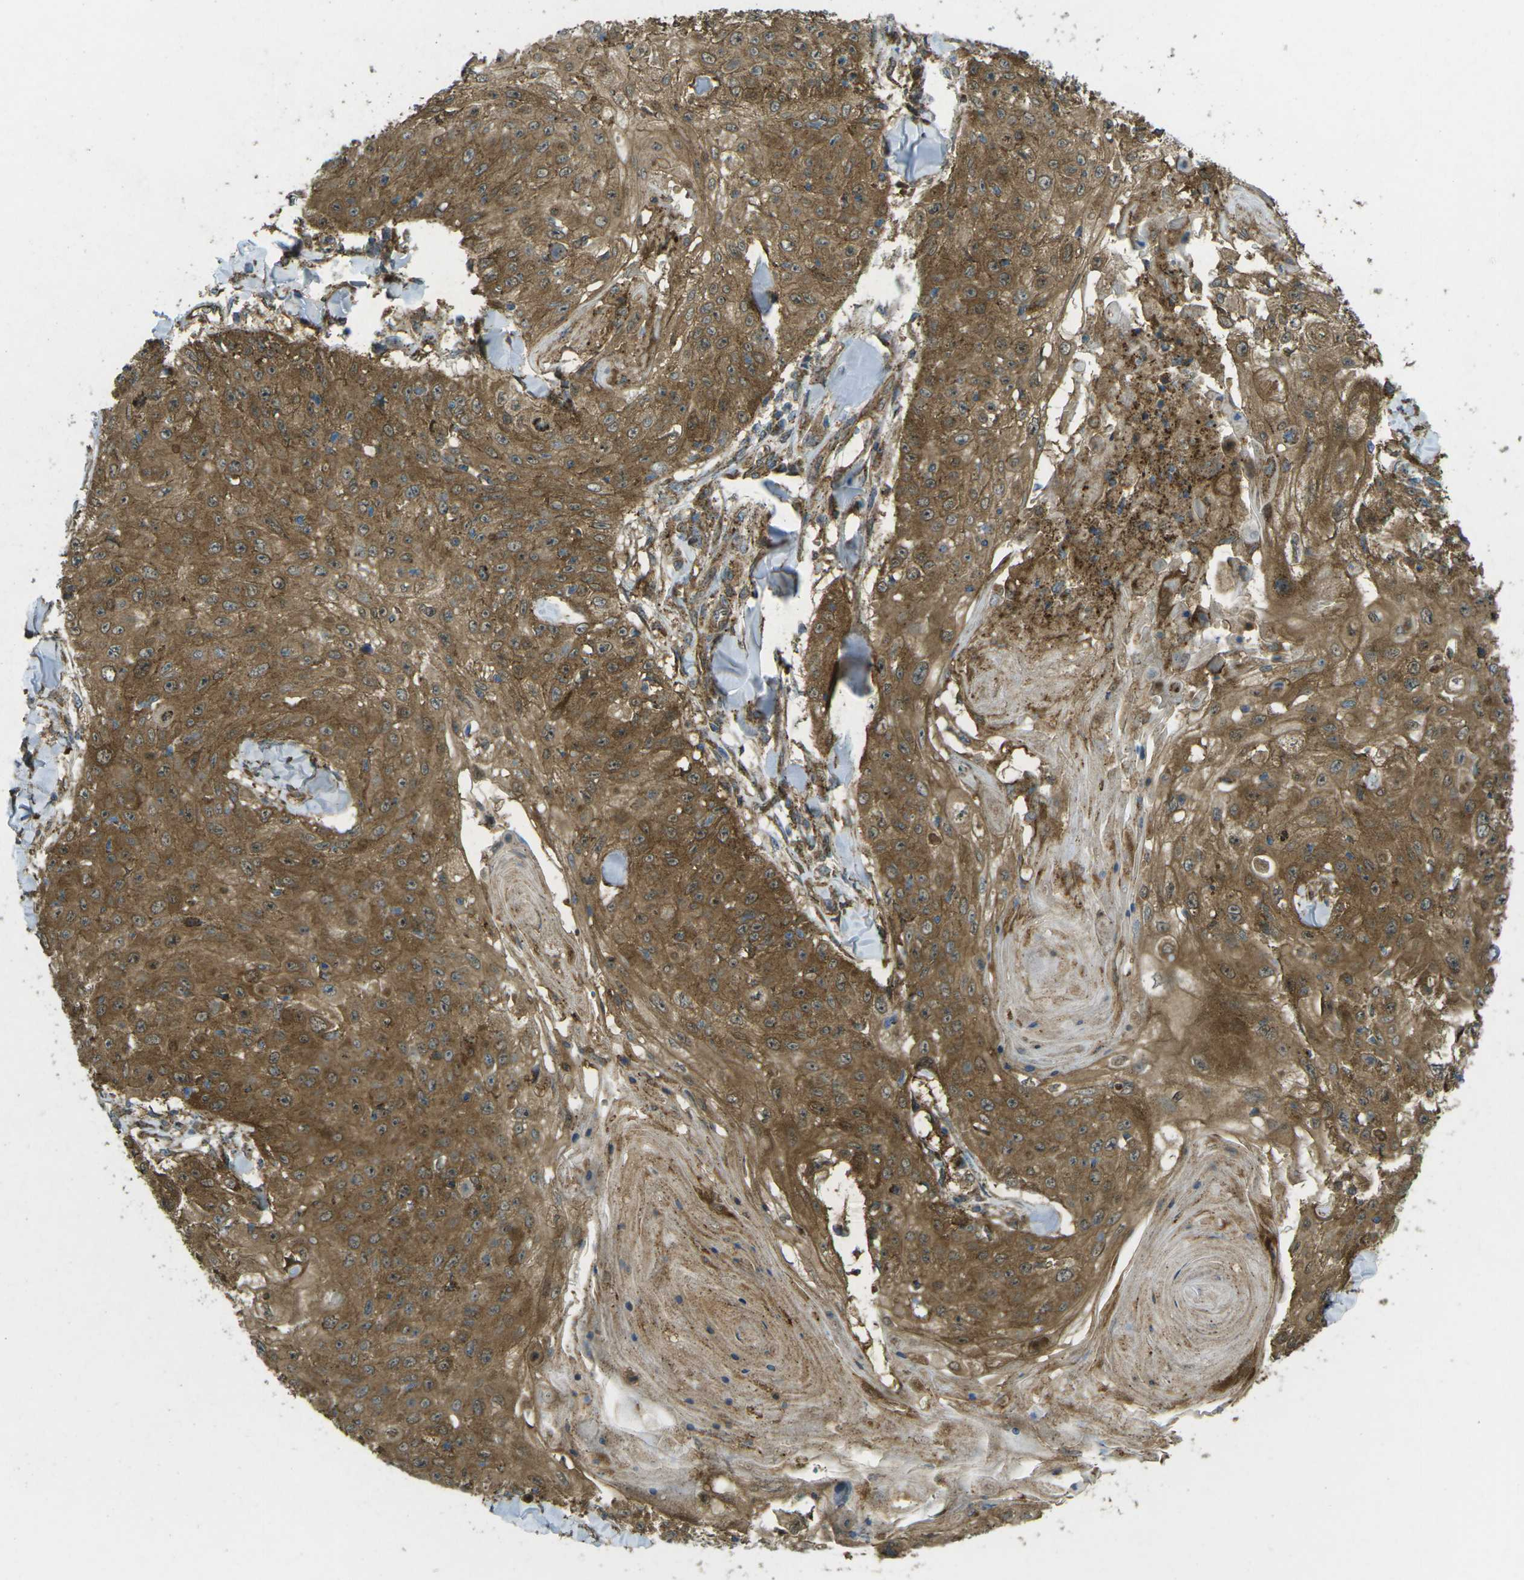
{"staining": {"intensity": "strong", "quantity": ">75%", "location": "cytoplasmic/membranous"}, "tissue": "skin cancer", "cell_type": "Tumor cells", "image_type": "cancer", "snomed": [{"axis": "morphology", "description": "Squamous cell carcinoma, NOS"}, {"axis": "topography", "description": "Skin"}], "caption": "Protein analysis of skin cancer tissue displays strong cytoplasmic/membranous expression in about >75% of tumor cells.", "gene": "CHMP3", "patient": {"sex": "male", "age": 86}}